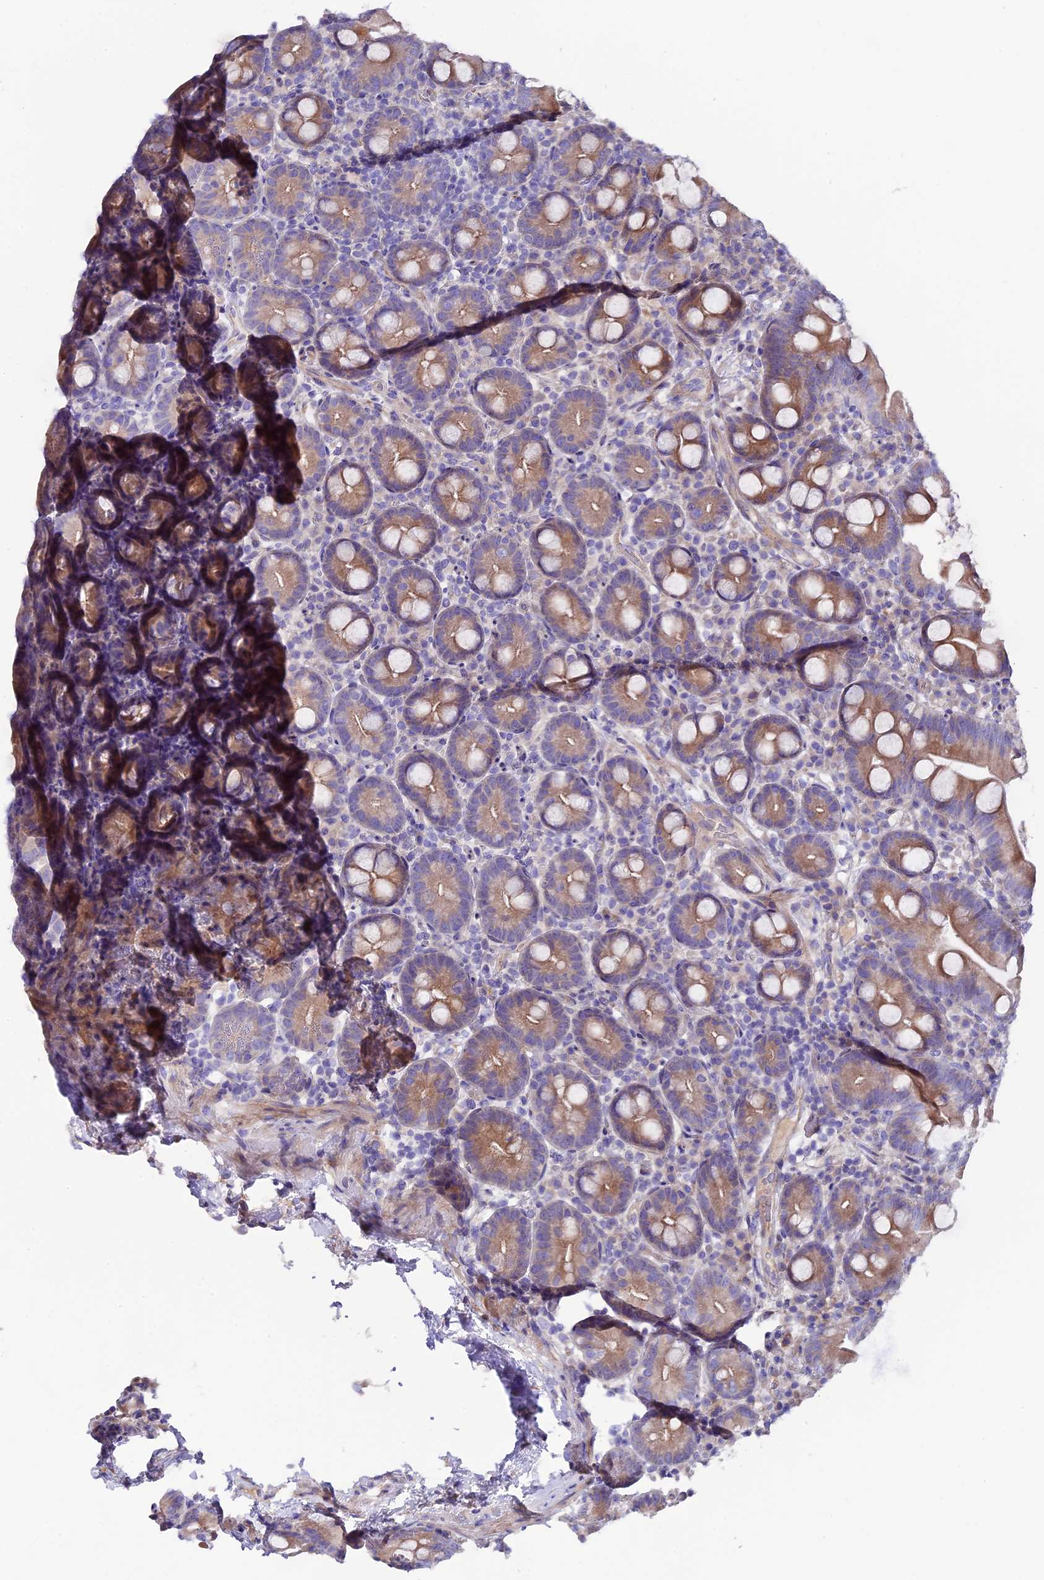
{"staining": {"intensity": "moderate", "quantity": ">75%", "location": "cytoplasmic/membranous"}, "tissue": "small intestine", "cell_type": "Glandular cells", "image_type": "normal", "snomed": [{"axis": "morphology", "description": "Normal tissue, NOS"}, {"axis": "topography", "description": "Small intestine"}], "caption": "This photomicrograph displays benign small intestine stained with immunohistochemistry (IHC) to label a protein in brown. The cytoplasmic/membranous of glandular cells show moderate positivity for the protein. Nuclei are counter-stained blue.", "gene": "PIGU", "patient": {"sex": "female", "age": 68}}